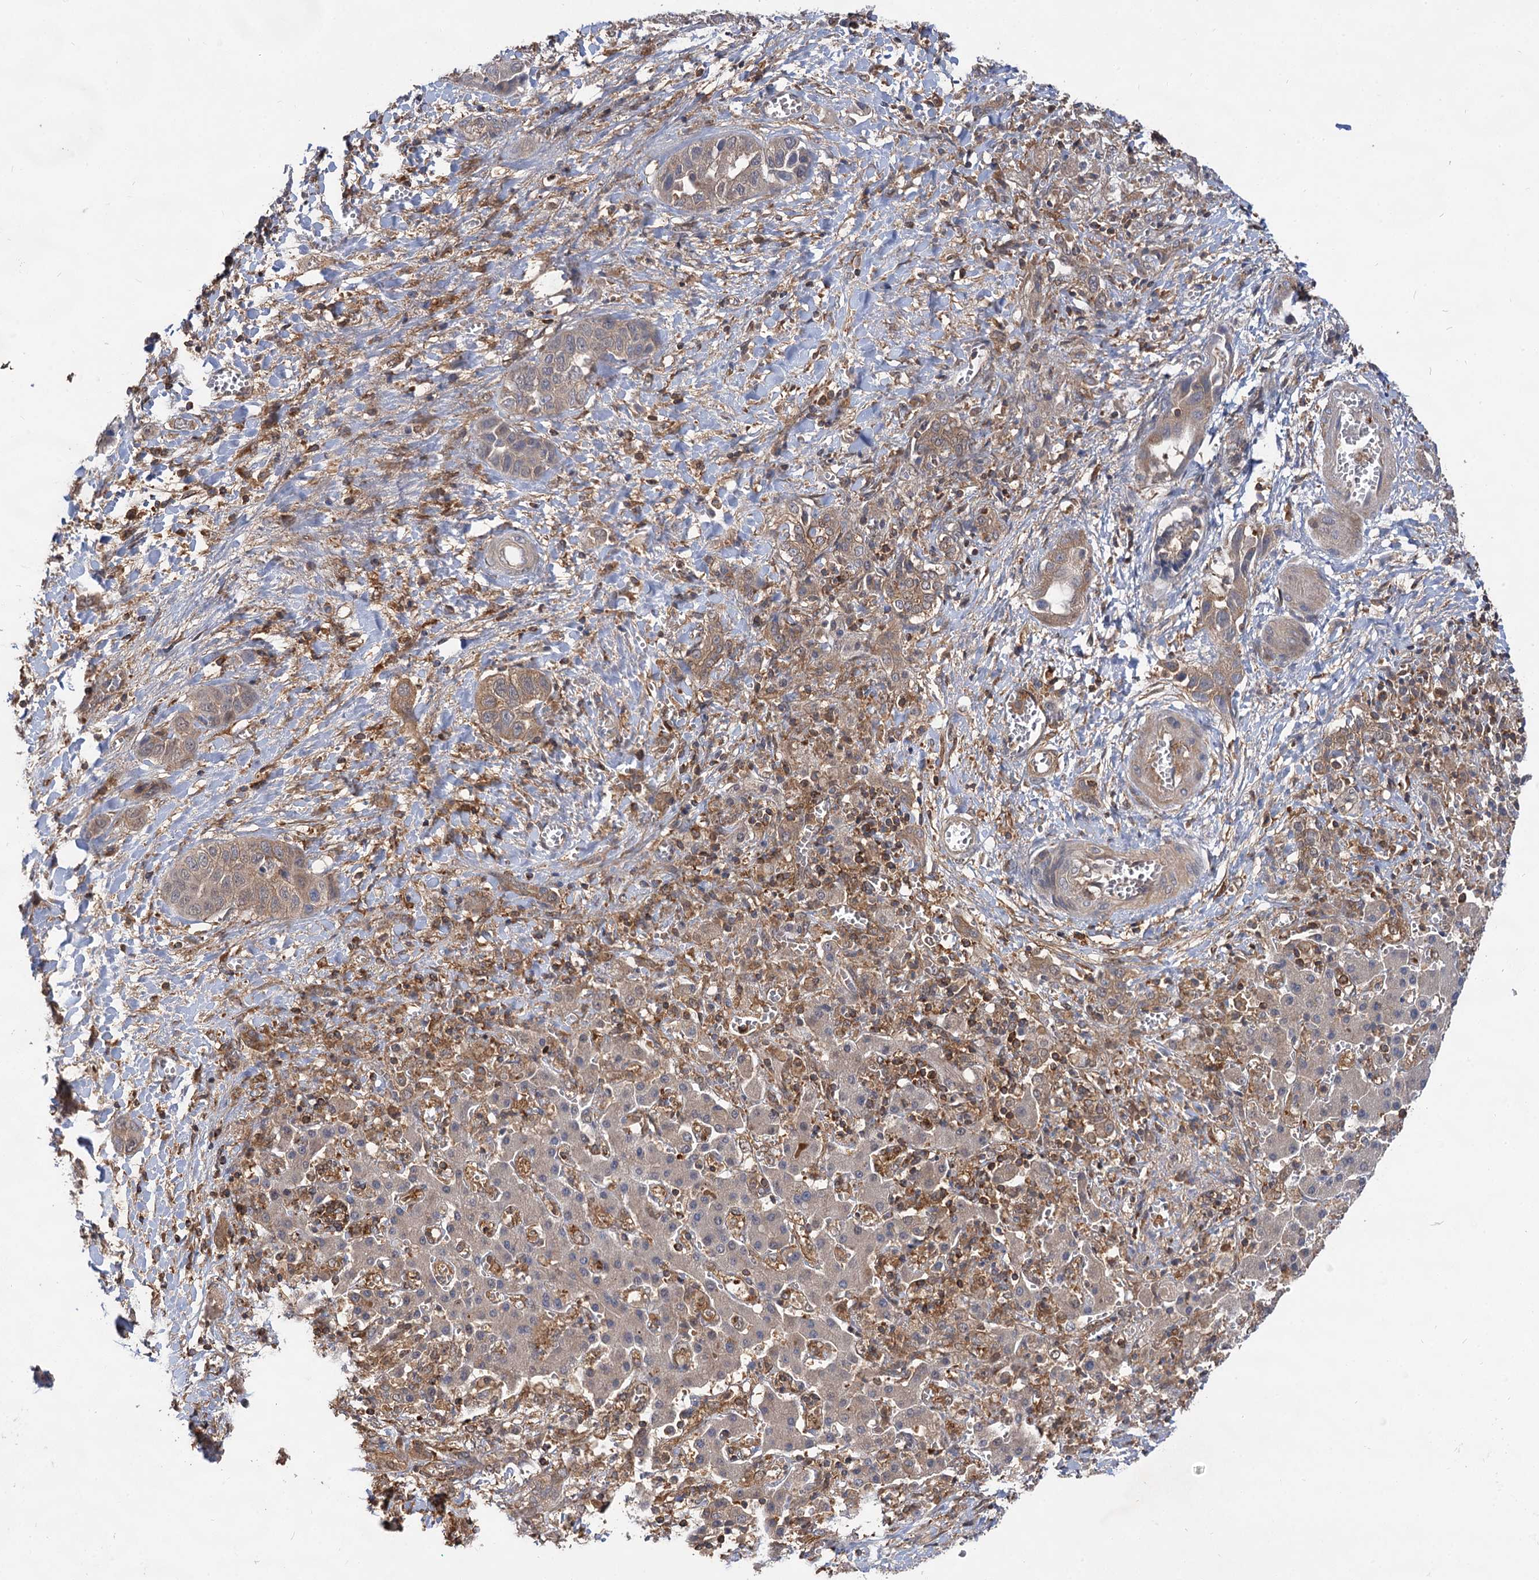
{"staining": {"intensity": "weak", "quantity": "25%-75%", "location": "cytoplasmic/membranous"}, "tissue": "liver cancer", "cell_type": "Tumor cells", "image_type": "cancer", "snomed": [{"axis": "morphology", "description": "Cholangiocarcinoma"}, {"axis": "topography", "description": "Liver"}], "caption": "About 25%-75% of tumor cells in human liver cancer display weak cytoplasmic/membranous protein staining as visualized by brown immunohistochemical staining.", "gene": "PACS1", "patient": {"sex": "female", "age": 52}}